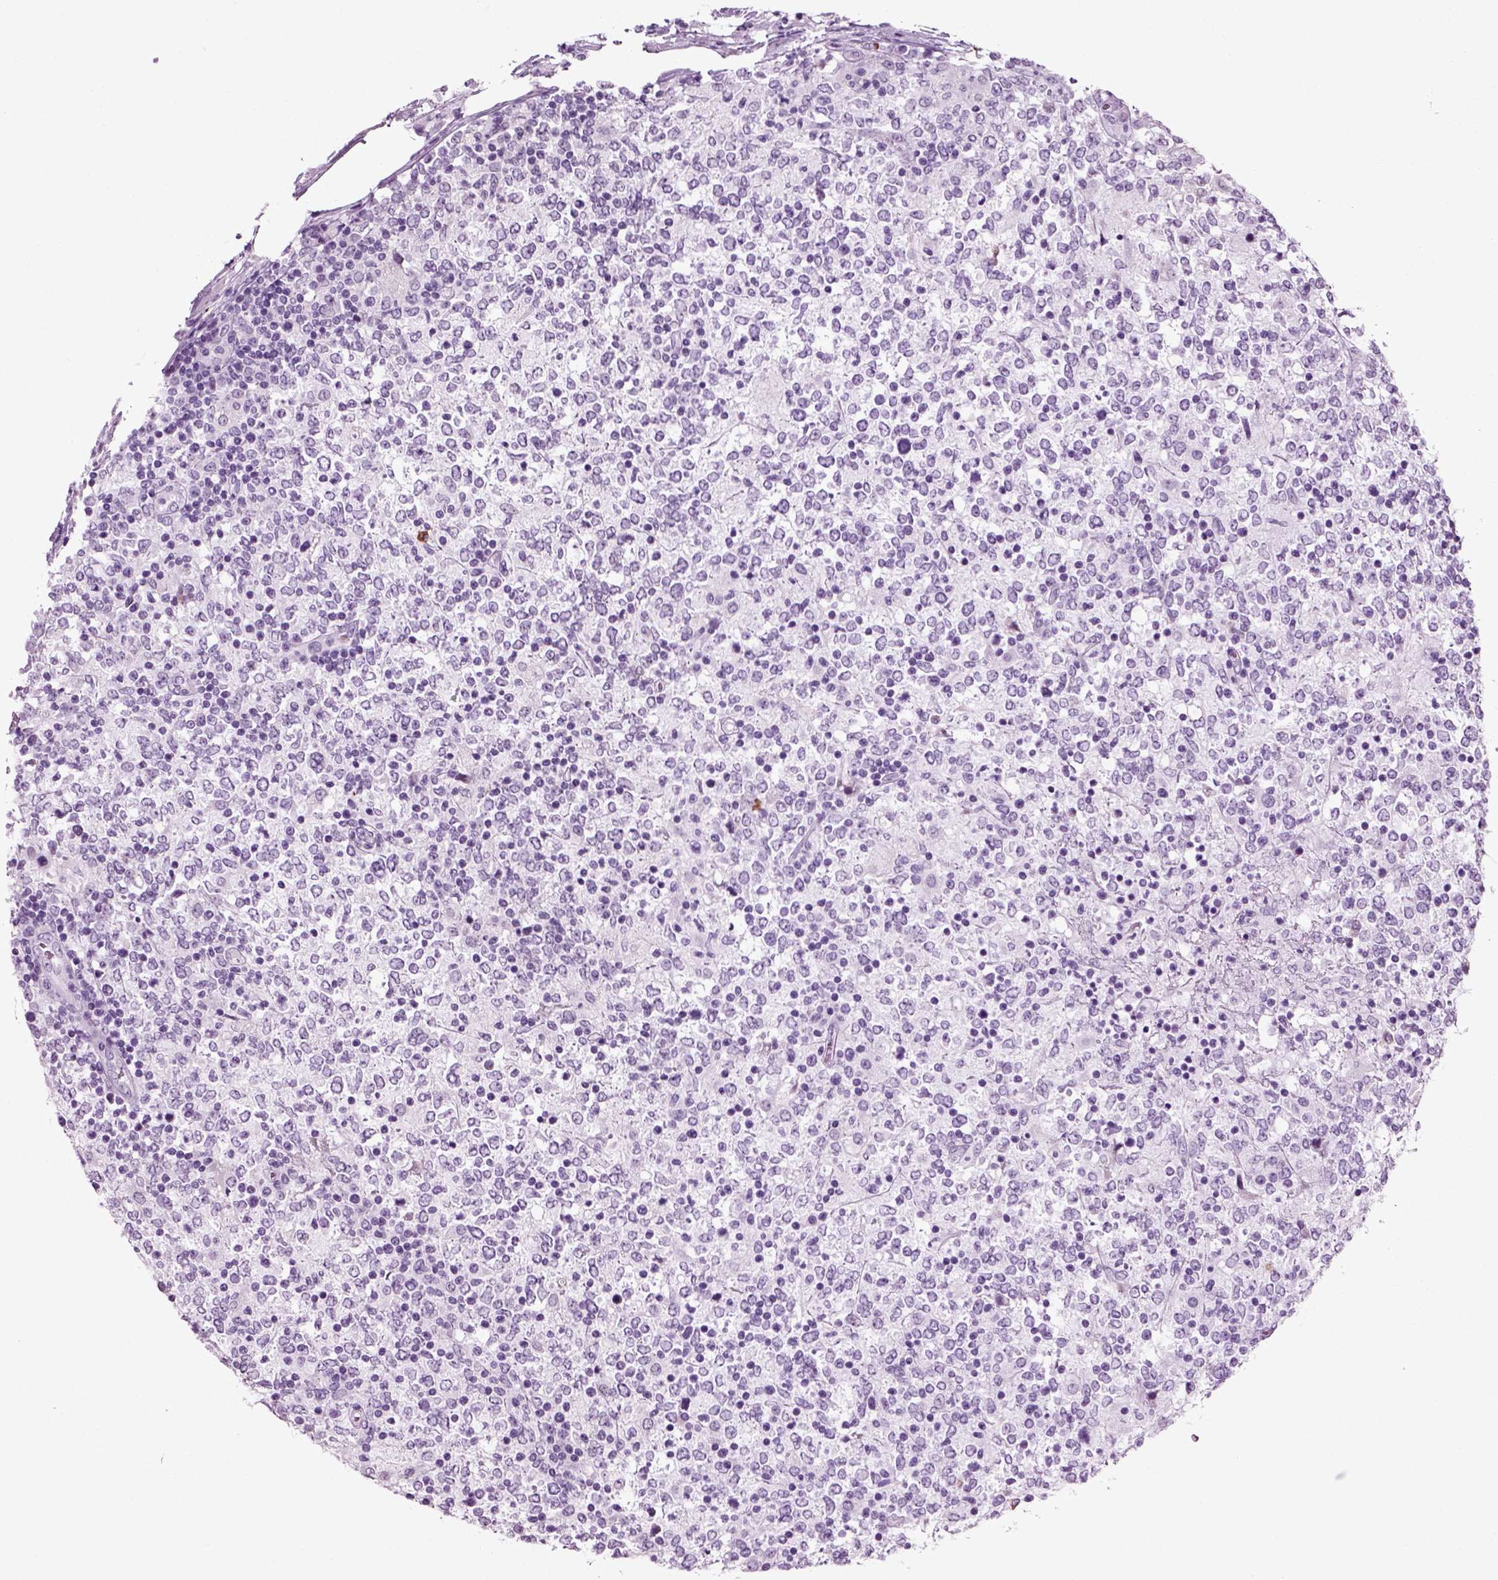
{"staining": {"intensity": "negative", "quantity": "none", "location": "none"}, "tissue": "lymphoma", "cell_type": "Tumor cells", "image_type": "cancer", "snomed": [{"axis": "morphology", "description": "Malignant lymphoma, non-Hodgkin's type, High grade"}, {"axis": "topography", "description": "Lymph node"}], "caption": "Lymphoma was stained to show a protein in brown. There is no significant positivity in tumor cells.", "gene": "SLC26A8", "patient": {"sex": "female", "age": 84}}